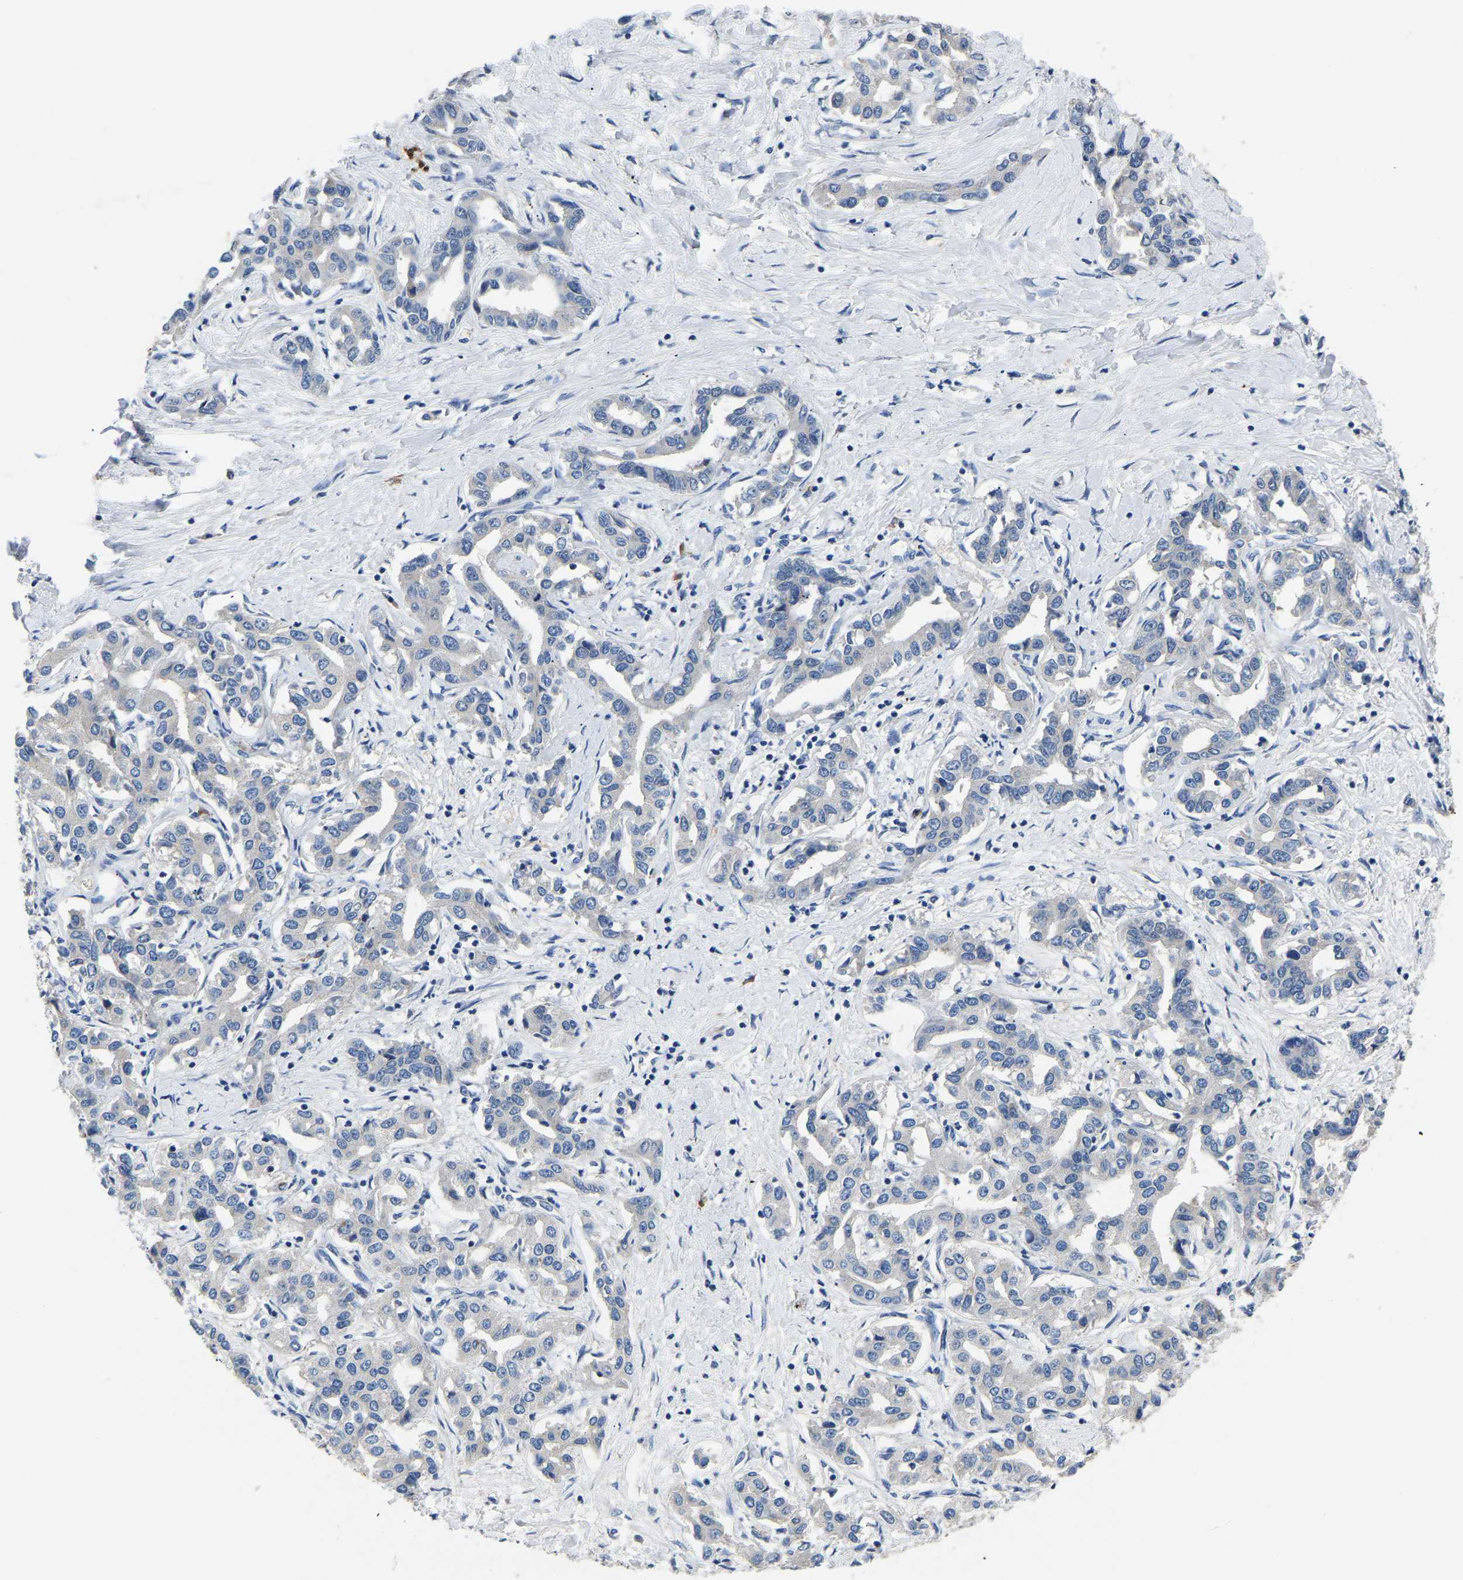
{"staining": {"intensity": "negative", "quantity": "none", "location": "none"}, "tissue": "liver cancer", "cell_type": "Tumor cells", "image_type": "cancer", "snomed": [{"axis": "morphology", "description": "Cholangiocarcinoma"}, {"axis": "topography", "description": "Liver"}], "caption": "Immunohistochemistry (IHC) histopathology image of human liver cancer (cholangiocarcinoma) stained for a protein (brown), which shows no expression in tumor cells.", "gene": "TOR1B", "patient": {"sex": "male", "age": 59}}